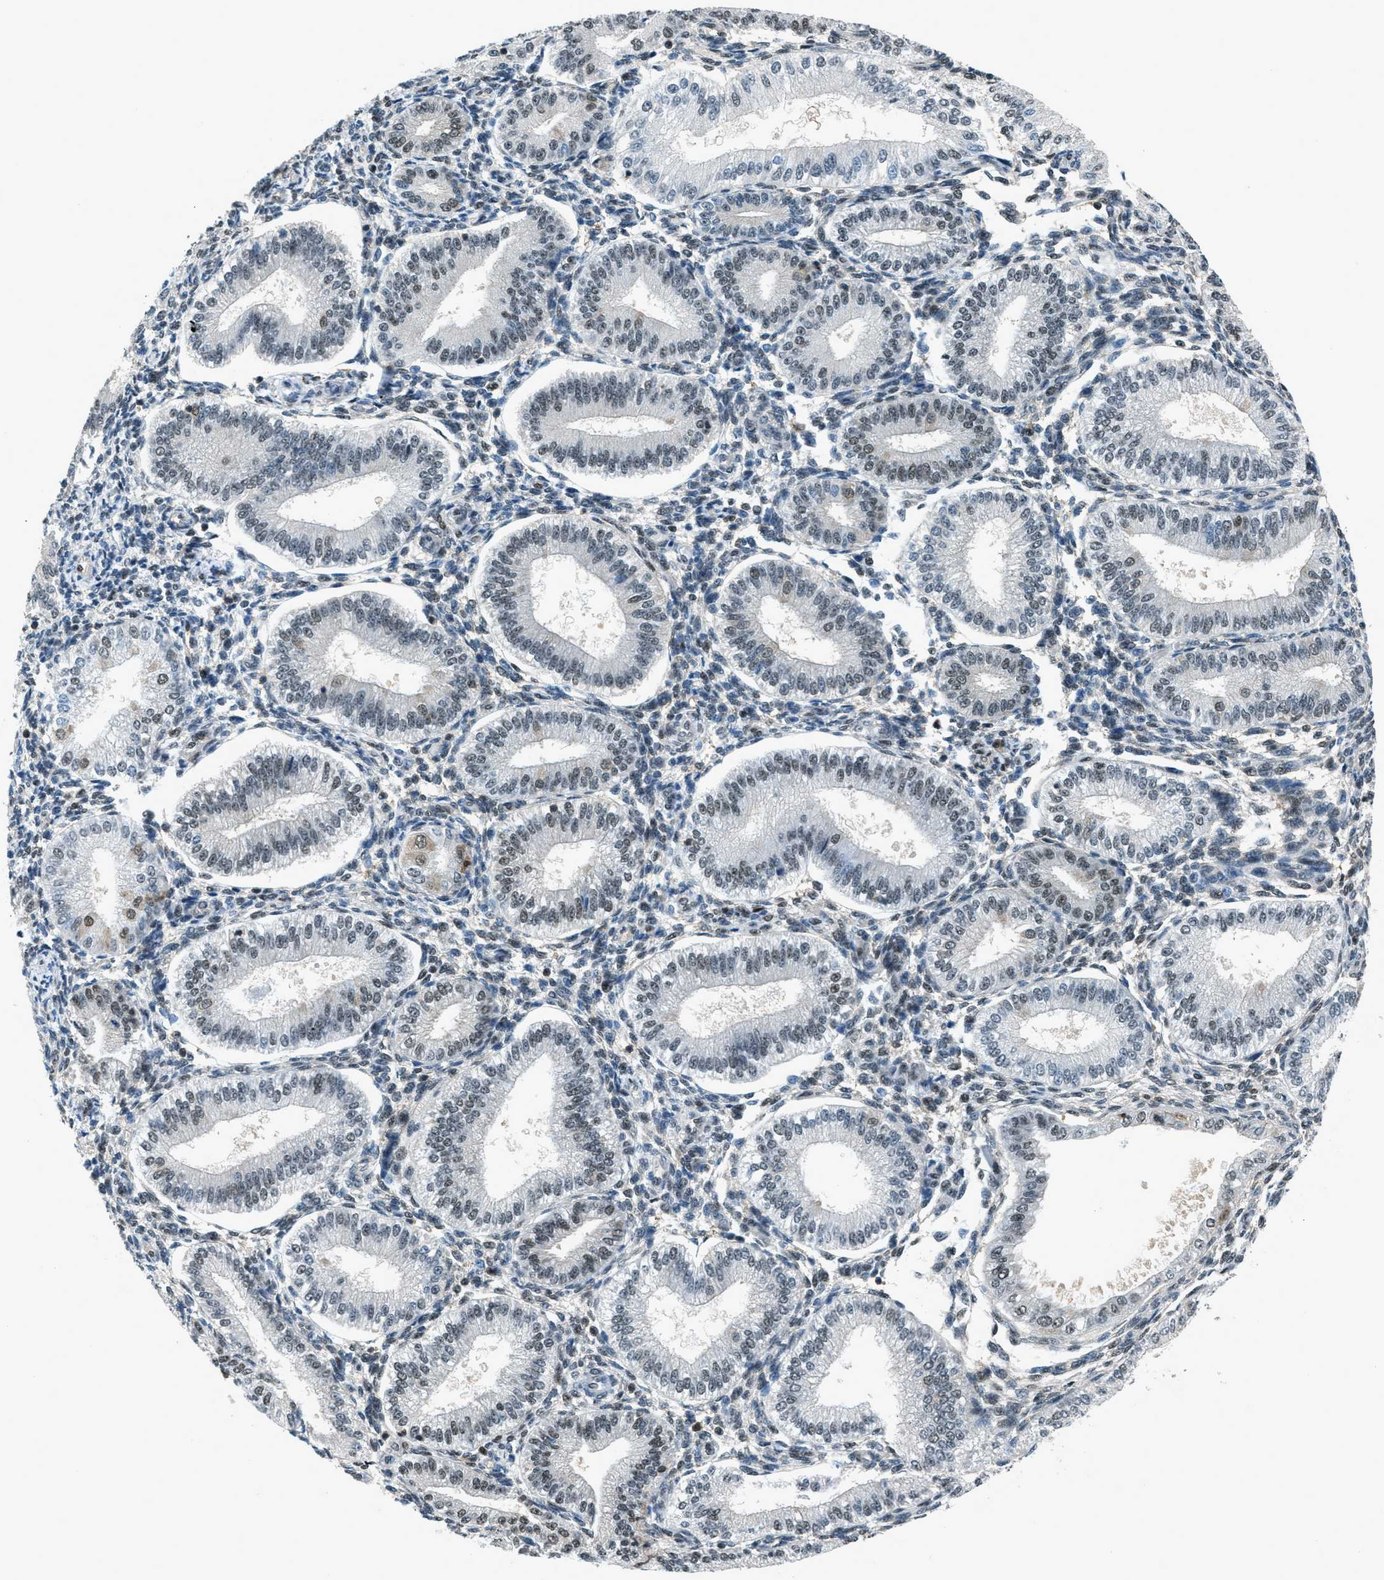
{"staining": {"intensity": "weak", "quantity": "25%-75%", "location": "nuclear"}, "tissue": "endometrium", "cell_type": "Cells in endometrial stroma", "image_type": "normal", "snomed": [{"axis": "morphology", "description": "Normal tissue, NOS"}, {"axis": "topography", "description": "Endometrium"}], "caption": "Benign endometrium demonstrates weak nuclear staining in approximately 25%-75% of cells in endometrial stroma.", "gene": "OGFR", "patient": {"sex": "female", "age": 39}}